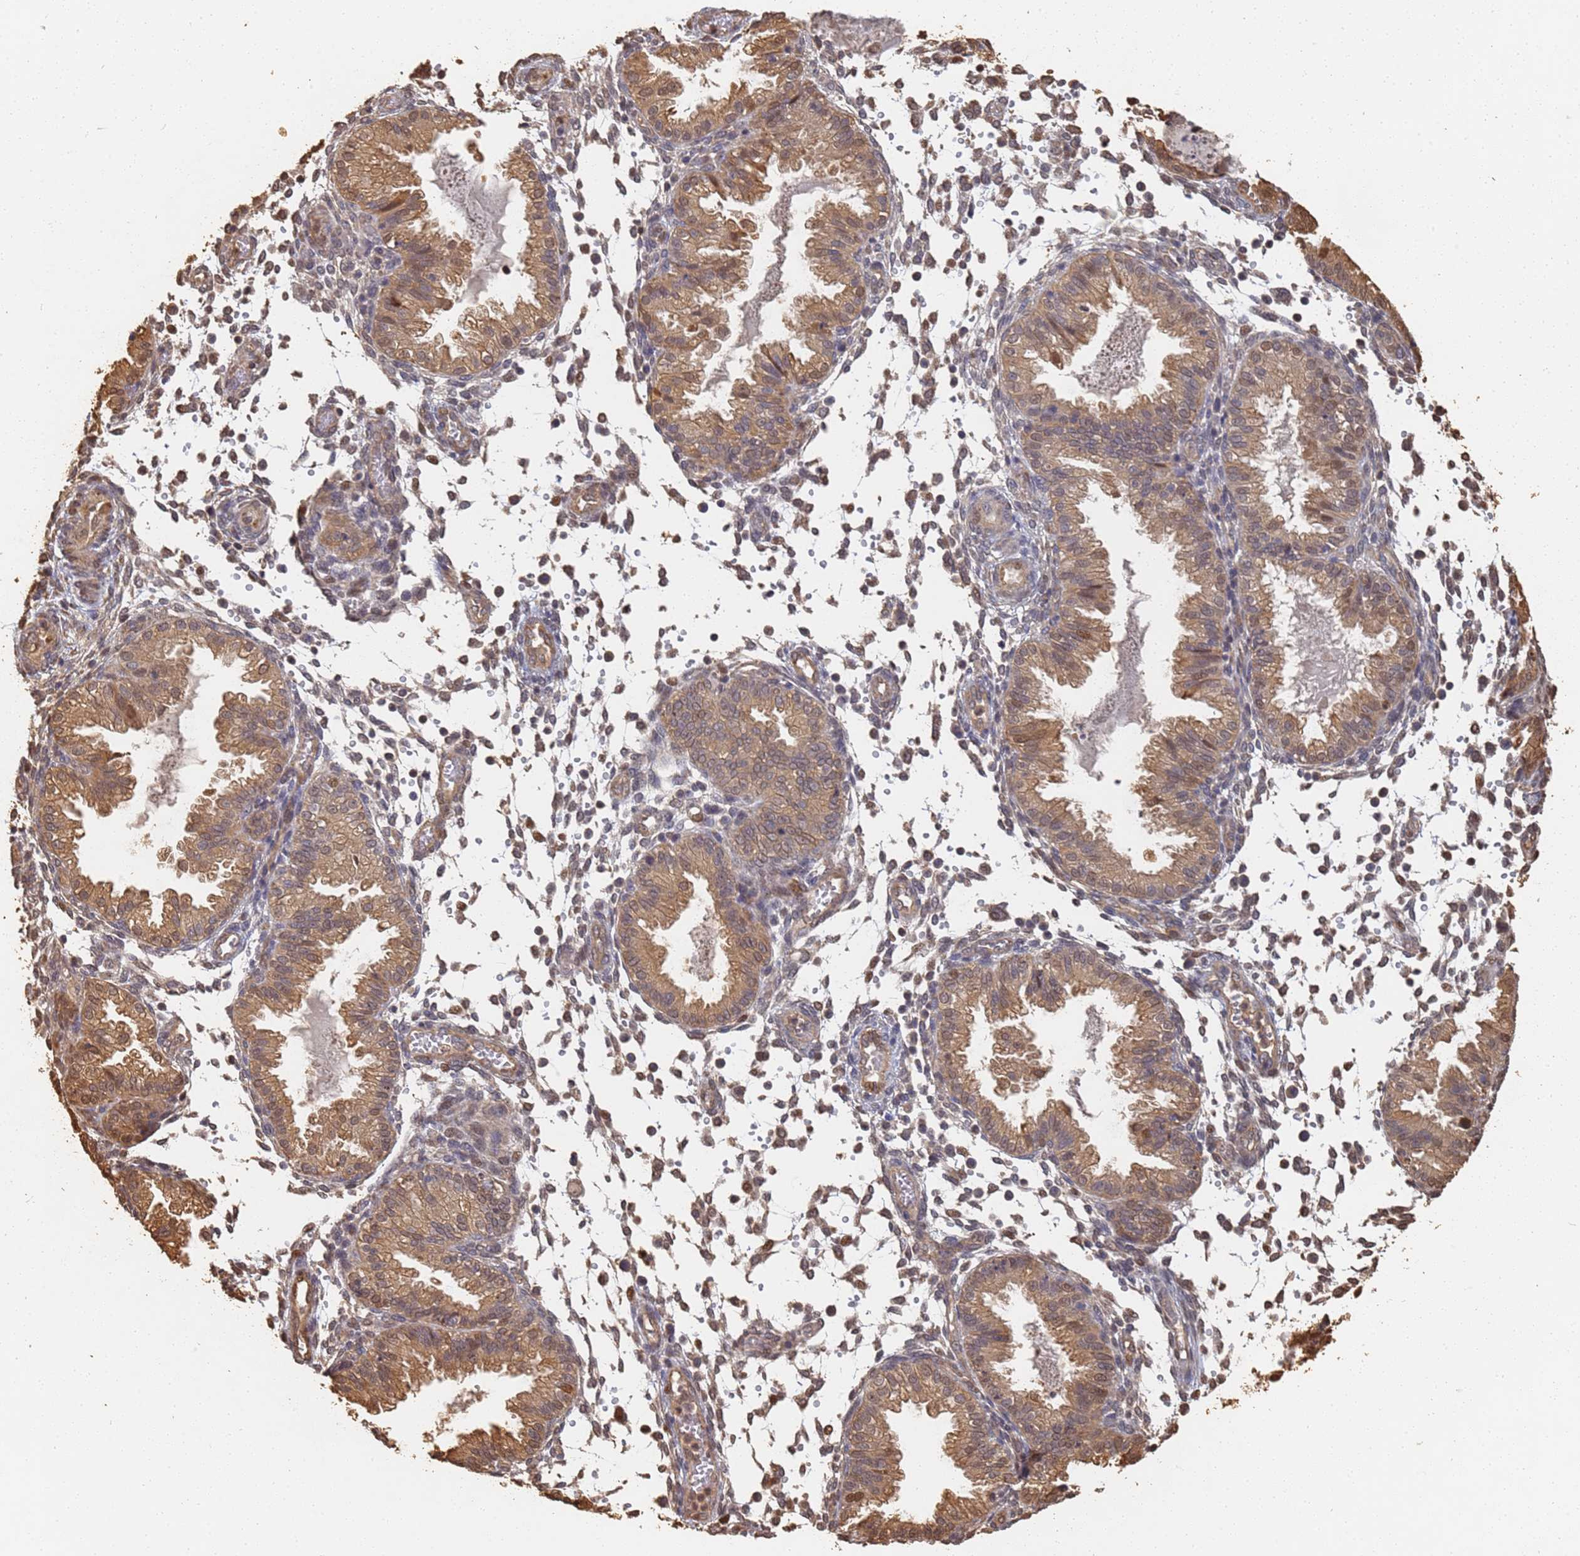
{"staining": {"intensity": "weak", "quantity": "<25%", "location": "nuclear"}, "tissue": "endometrium", "cell_type": "Cells in endometrial stroma", "image_type": "normal", "snomed": [{"axis": "morphology", "description": "Normal tissue, NOS"}, {"axis": "topography", "description": "Endometrium"}], "caption": "DAB (3,3'-diaminobenzidine) immunohistochemical staining of unremarkable endometrium shows no significant staining in cells in endometrial stroma.", "gene": "JAK2", "patient": {"sex": "female", "age": 33}}